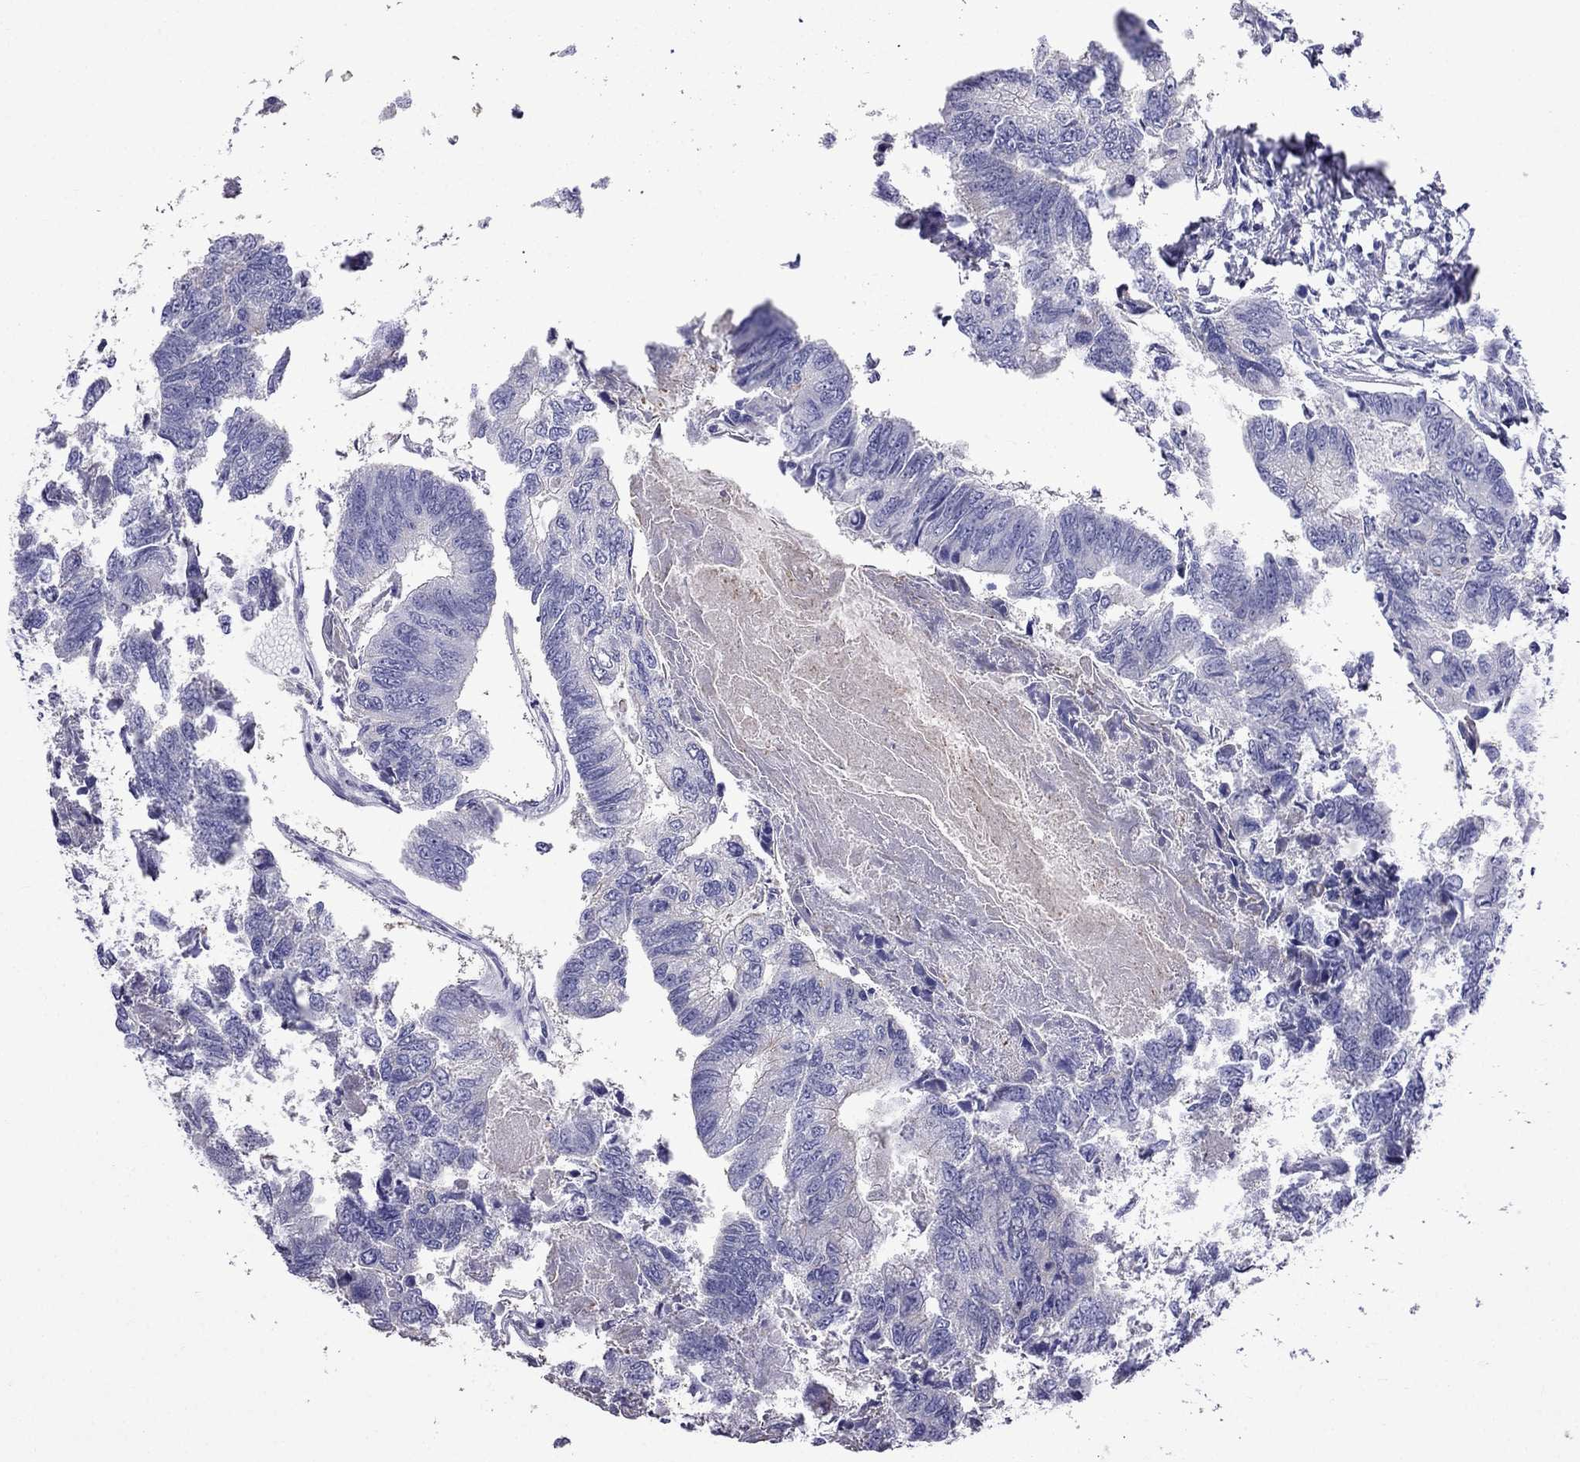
{"staining": {"intensity": "negative", "quantity": "none", "location": "none"}, "tissue": "colorectal cancer", "cell_type": "Tumor cells", "image_type": "cancer", "snomed": [{"axis": "morphology", "description": "Adenocarcinoma, NOS"}, {"axis": "topography", "description": "Colon"}], "caption": "This is an immunohistochemistry (IHC) image of human adenocarcinoma (colorectal). There is no expression in tumor cells.", "gene": "AK5", "patient": {"sex": "female", "age": 65}}